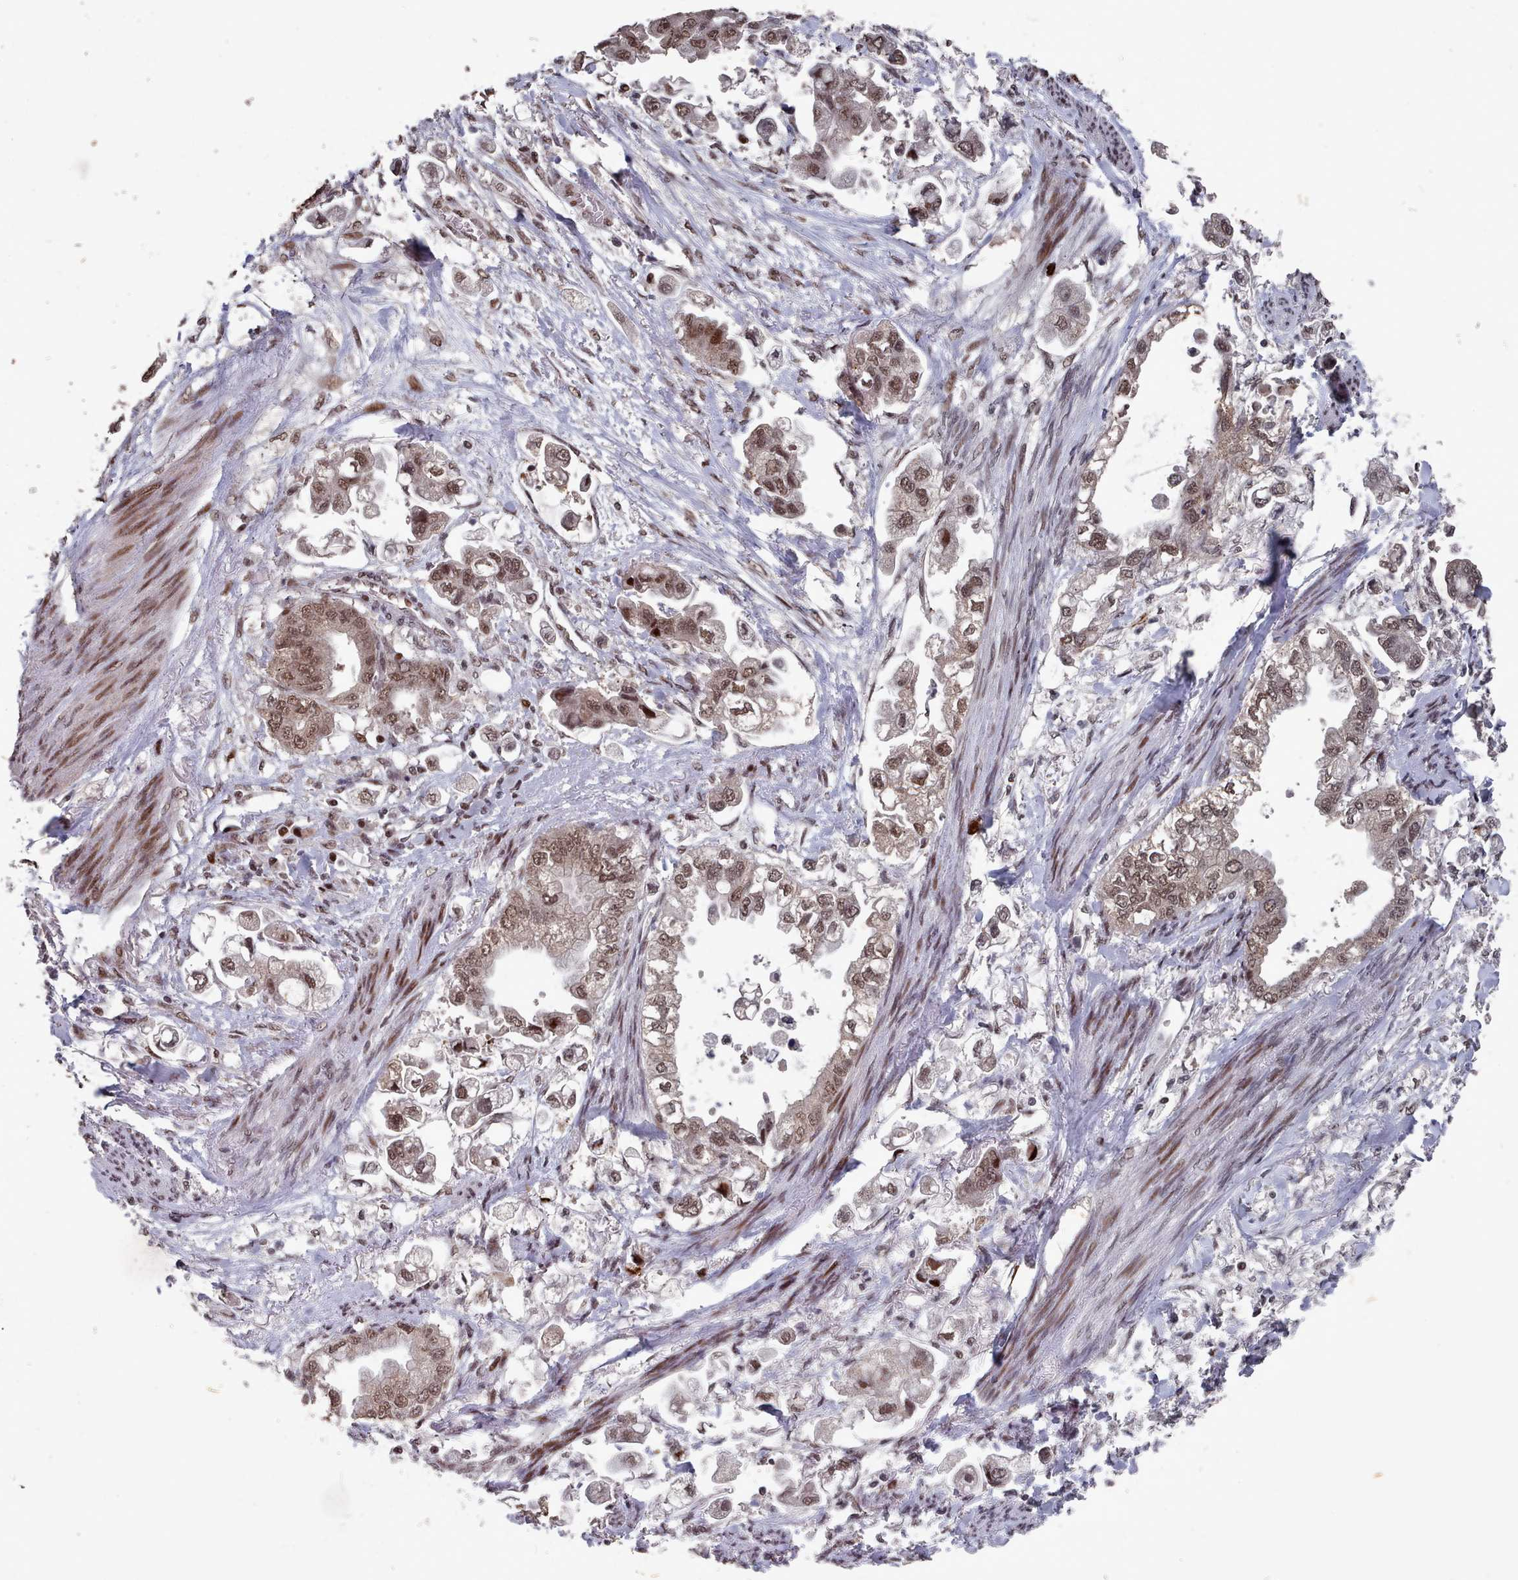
{"staining": {"intensity": "moderate", "quantity": ">75%", "location": "nuclear"}, "tissue": "stomach cancer", "cell_type": "Tumor cells", "image_type": "cancer", "snomed": [{"axis": "morphology", "description": "Adenocarcinoma, NOS"}, {"axis": "topography", "description": "Stomach"}], "caption": "Stomach cancer stained with DAB (3,3'-diaminobenzidine) immunohistochemistry (IHC) demonstrates medium levels of moderate nuclear staining in about >75% of tumor cells.", "gene": "PNRC2", "patient": {"sex": "male", "age": 62}}